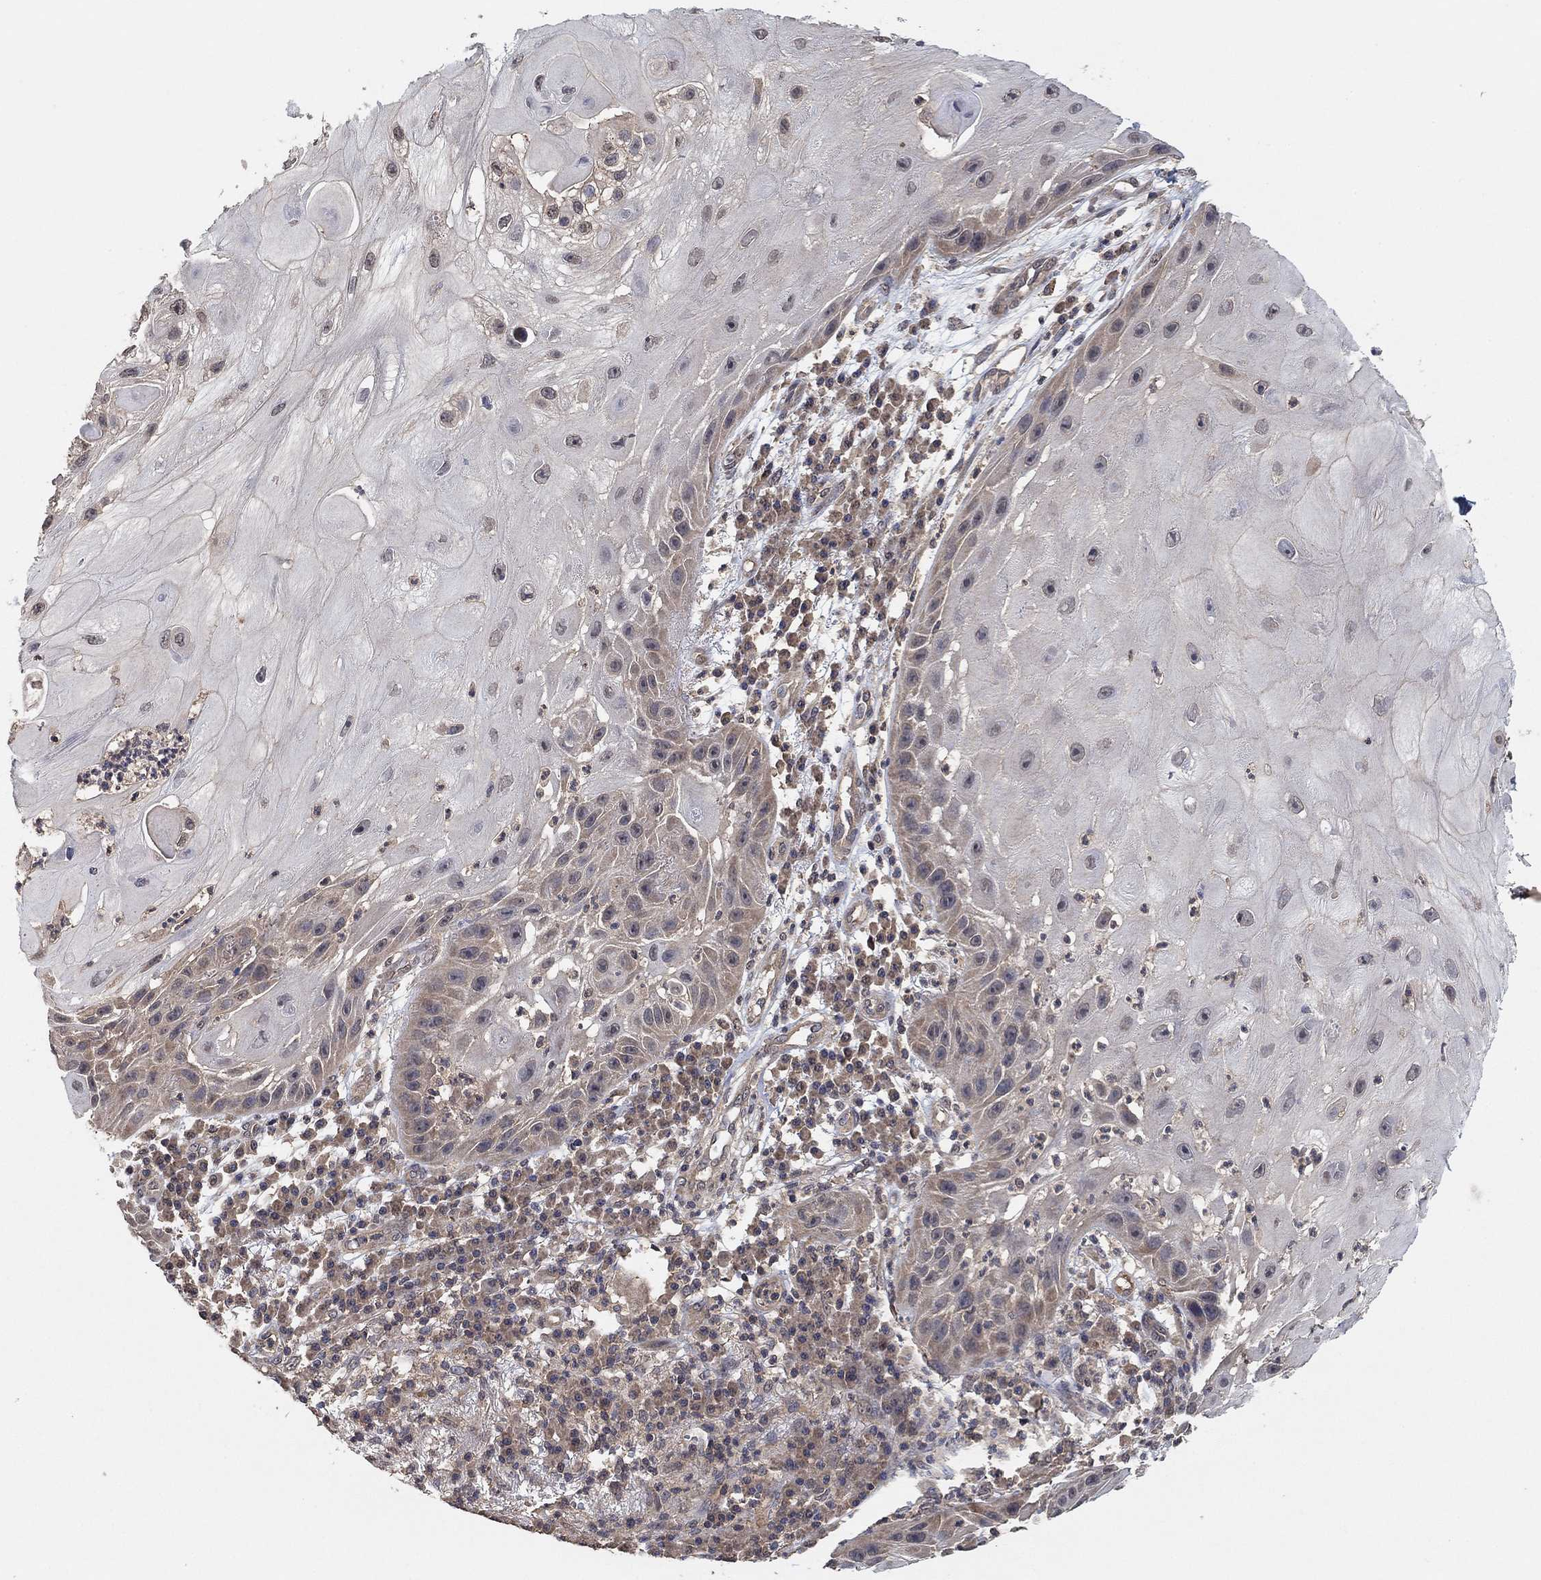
{"staining": {"intensity": "weak", "quantity": "<25%", "location": "cytoplasmic/membranous"}, "tissue": "skin cancer", "cell_type": "Tumor cells", "image_type": "cancer", "snomed": [{"axis": "morphology", "description": "Normal tissue, NOS"}, {"axis": "morphology", "description": "Squamous cell carcinoma, NOS"}, {"axis": "topography", "description": "Skin"}], "caption": "This is an IHC micrograph of human skin cancer (squamous cell carcinoma). There is no staining in tumor cells.", "gene": "CCDC43", "patient": {"sex": "male", "age": 79}}